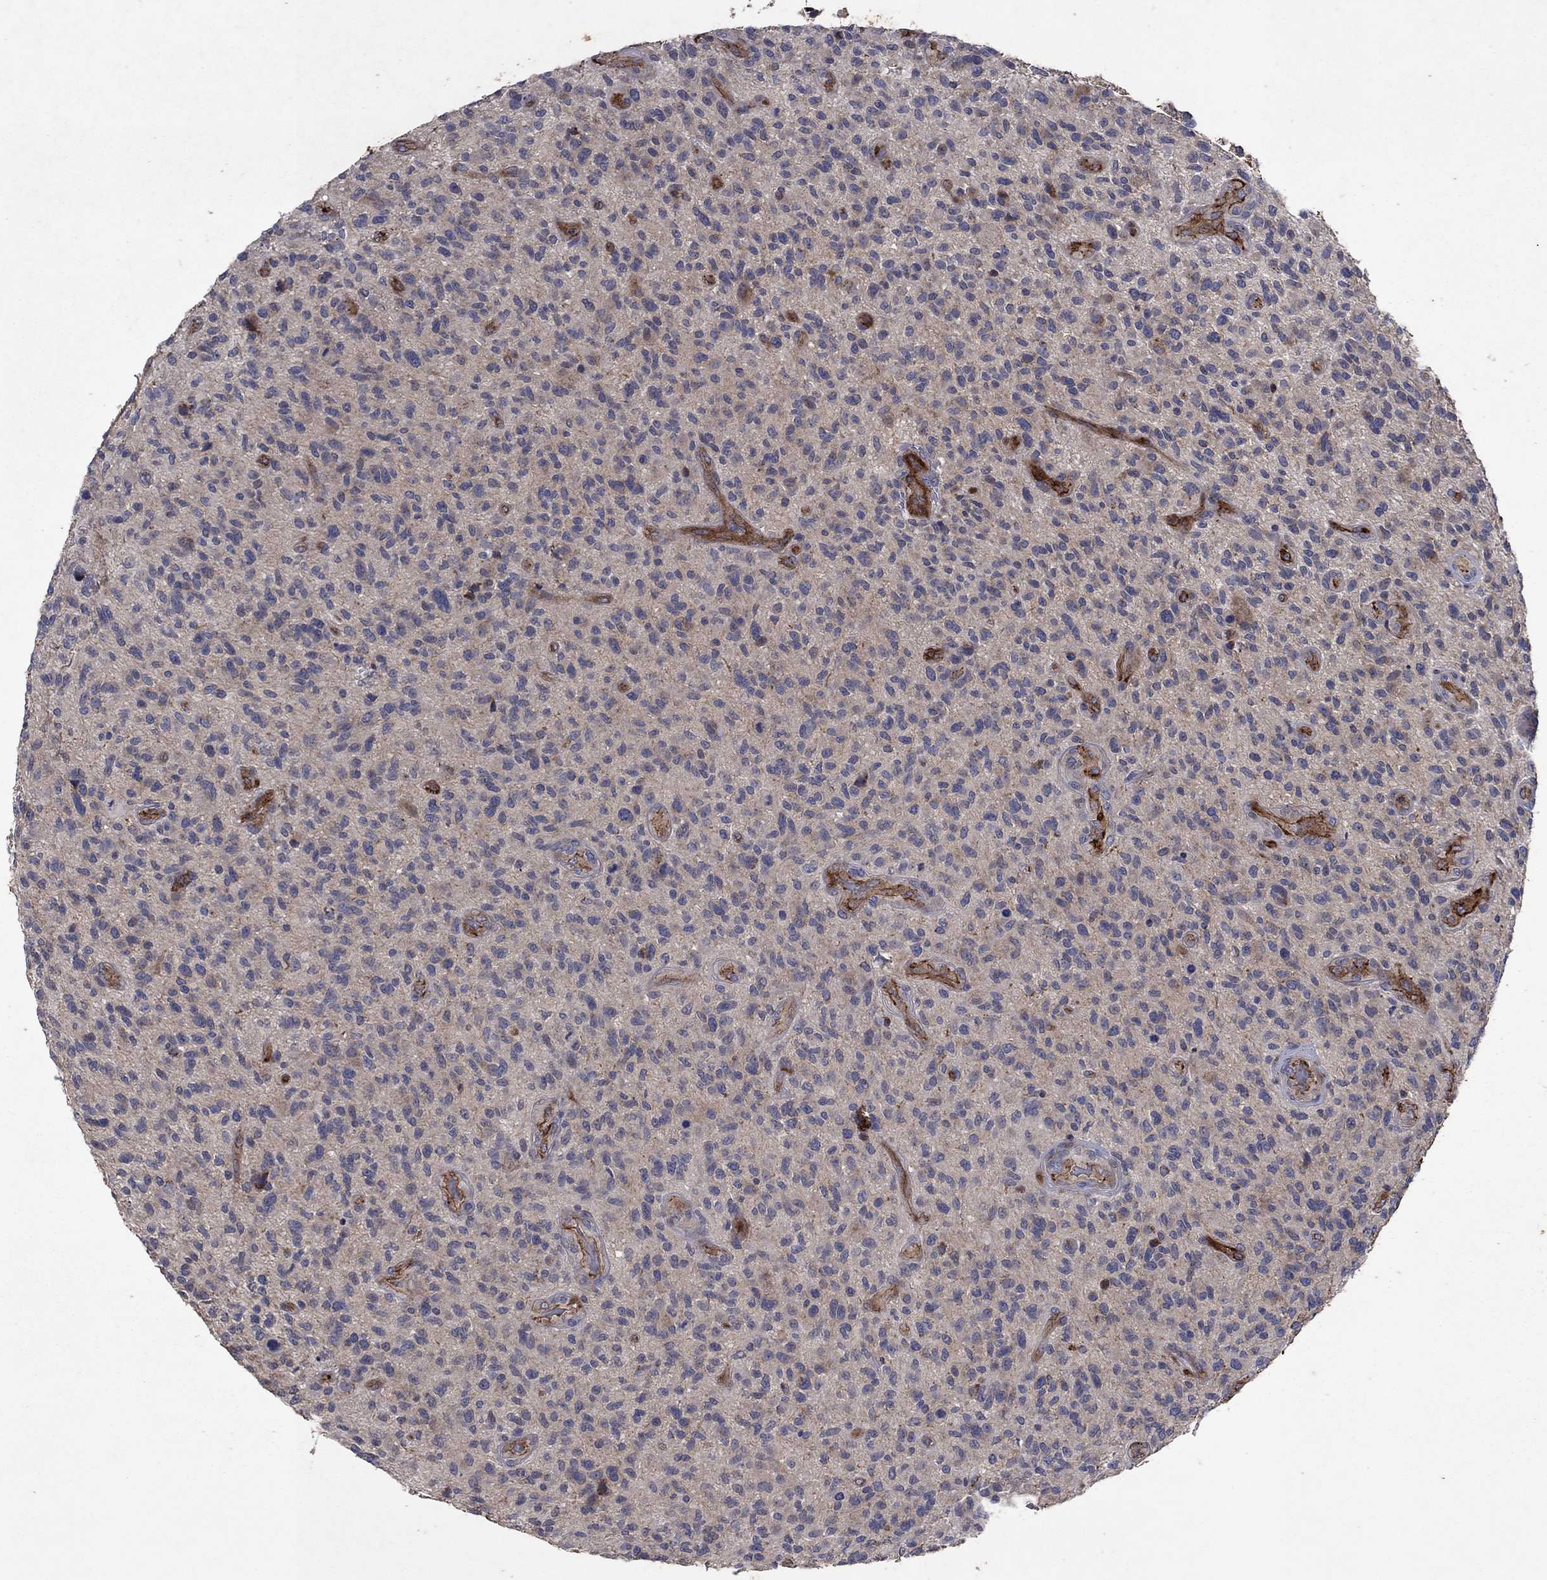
{"staining": {"intensity": "strong", "quantity": "<25%", "location": "cytoplasmic/membranous"}, "tissue": "glioma", "cell_type": "Tumor cells", "image_type": "cancer", "snomed": [{"axis": "morphology", "description": "Glioma, malignant, High grade"}, {"axis": "topography", "description": "Brain"}], "caption": "DAB immunohistochemical staining of human malignant high-grade glioma exhibits strong cytoplasmic/membranous protein expression in approximately <25% of tumor cells. Using DAB (3,3'-diaminobenzidine) (brown) and hematoxylin (blue) stains, captured at high magnification using brightfield microscopy.", "gene": "FRG1", "patient": {"sex": "male", "age": 47}}